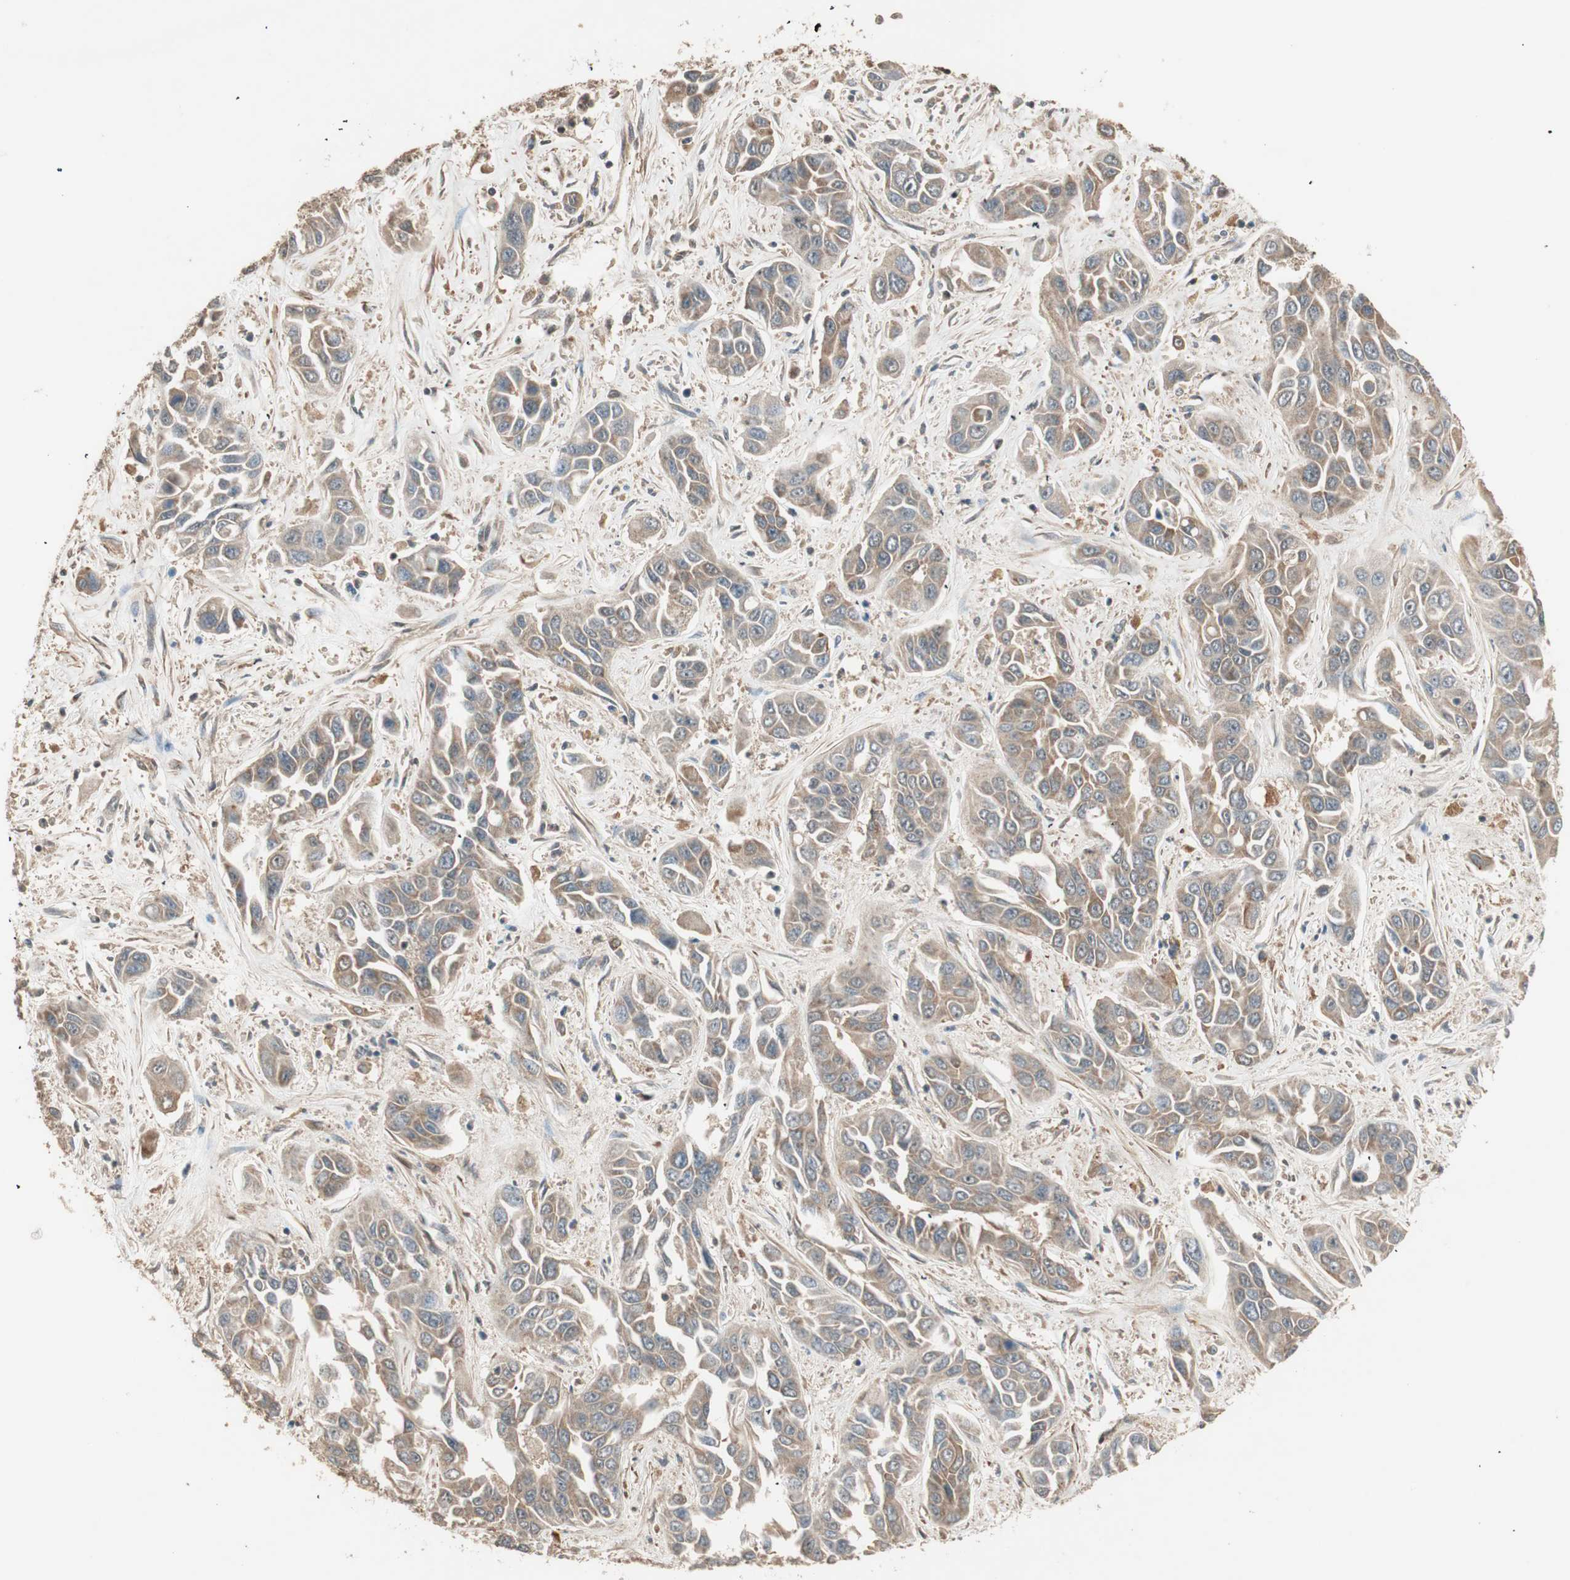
{"staining": {"intensity": "moderate", "quantity": ">75%", "location": "cytoplasmic/membranous"}, "tissue": "liver cancer", "cell_type": "Tumor cells", "image_type": "cancer", "snomed": [{"axis": "morphology", "description": "Cholangiocarcinoma"}, {"axis": "topography", "description": "Liver"}], "caption": "Immunohistochemical staining of human cholangiocarcinoma (liver) demonstrates moderate cytoplasmic/membranous protein positivity in about >75% of tumor cells.", "gene": "ZSCAN31", "patient": {"sex": "female", "age": 52}}